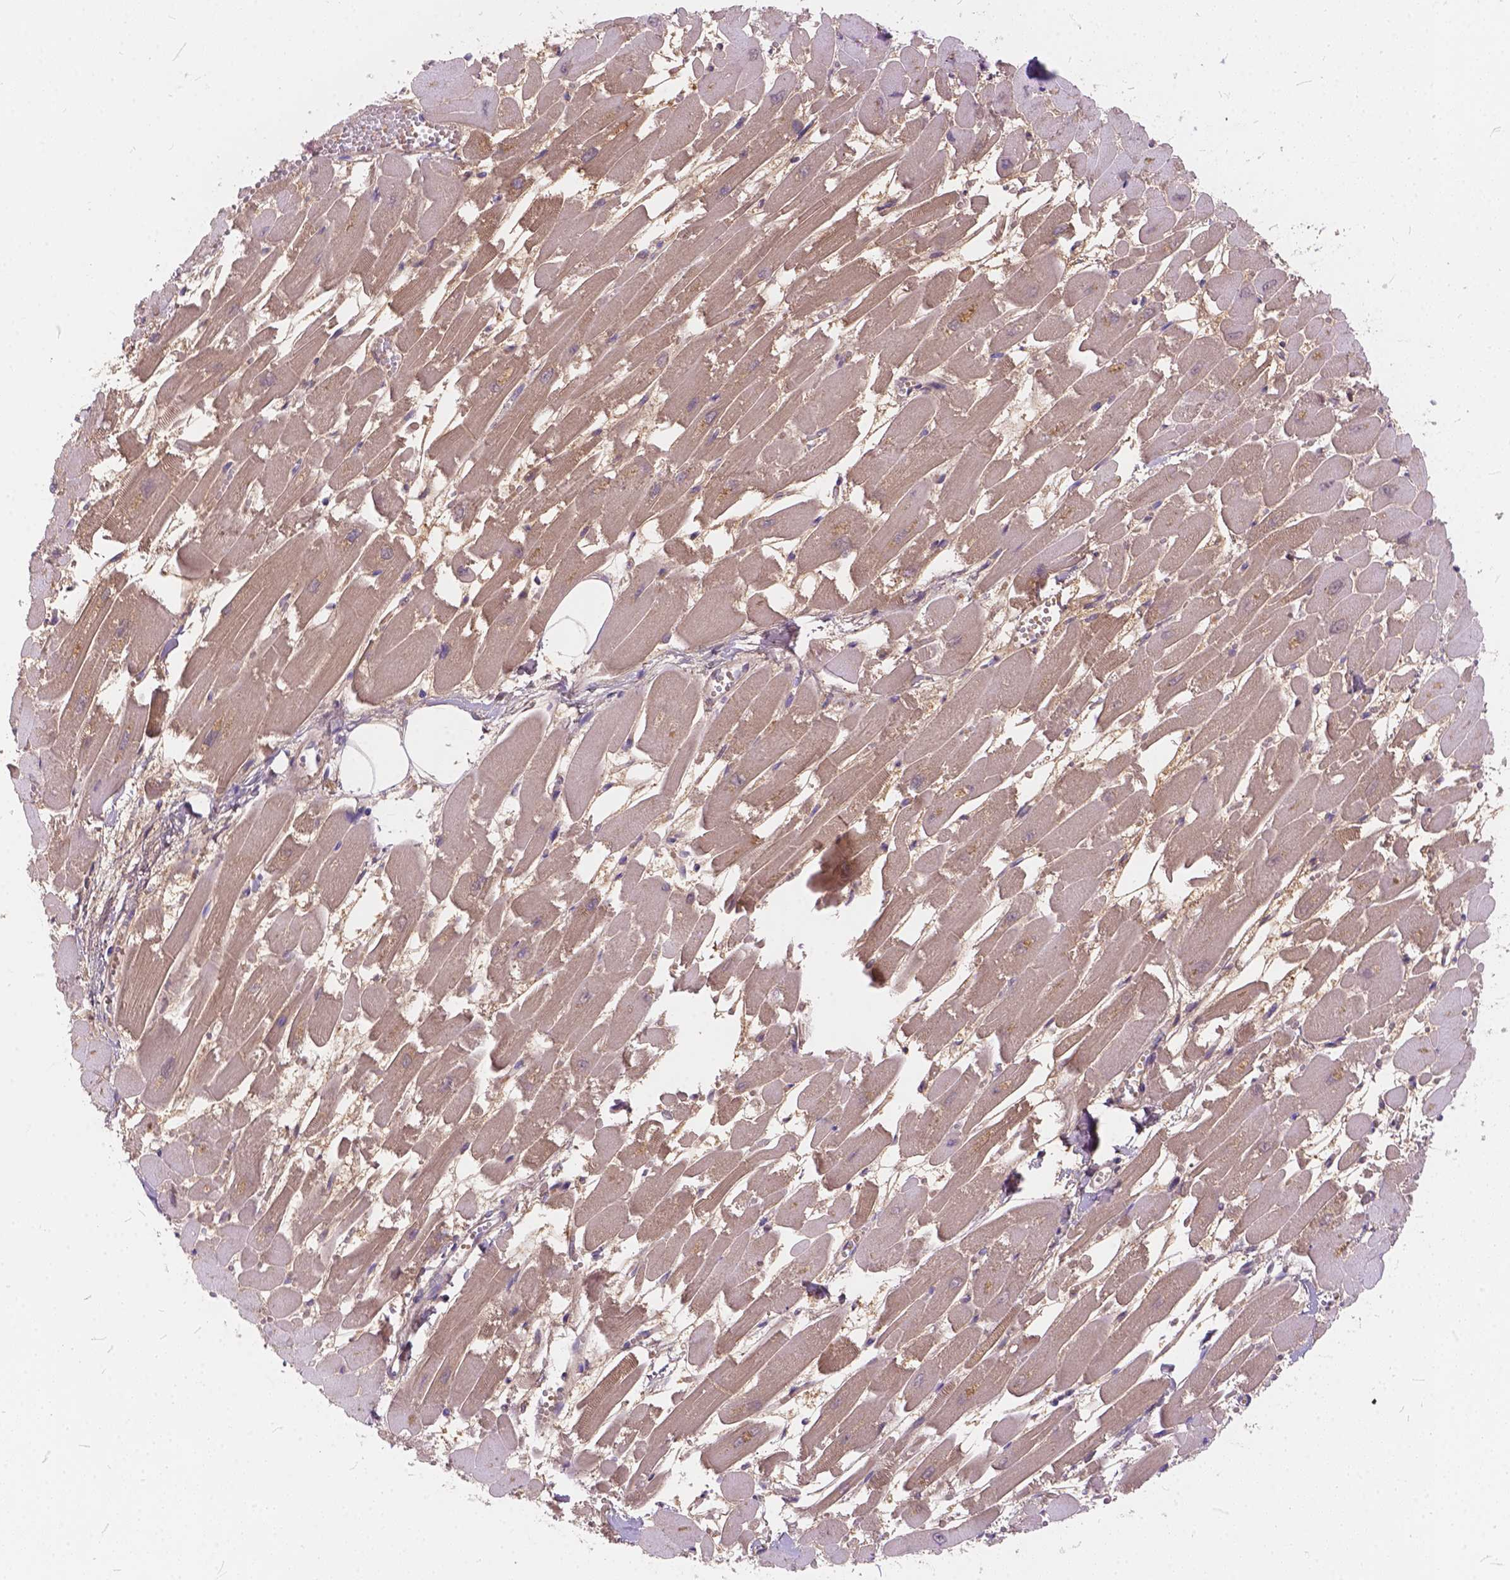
{"staining": {"intensity": "moderate", "quantity": "<25%", "location": "cytoplasmic/membranous"}, "tissue": "heart muscle", "cell_type": "Cardiomyocytes", "image_type": "normal", "snomed": [{"axis": "morphology", "description": "Normal tissue, NOS"}, {"axis": "topography", "description": "Heart"}], "caption": "Immunohistochemistry (IHC) (DAB (3,3'-diaminobenzidine)) staining of benign heart muscle displays moderate cytoplasmic/membranous protein positivity in approximately <25% of cardiomyocytes.", "gene": "PEX11G", "patient": {"sex": "female", "age": 52}}